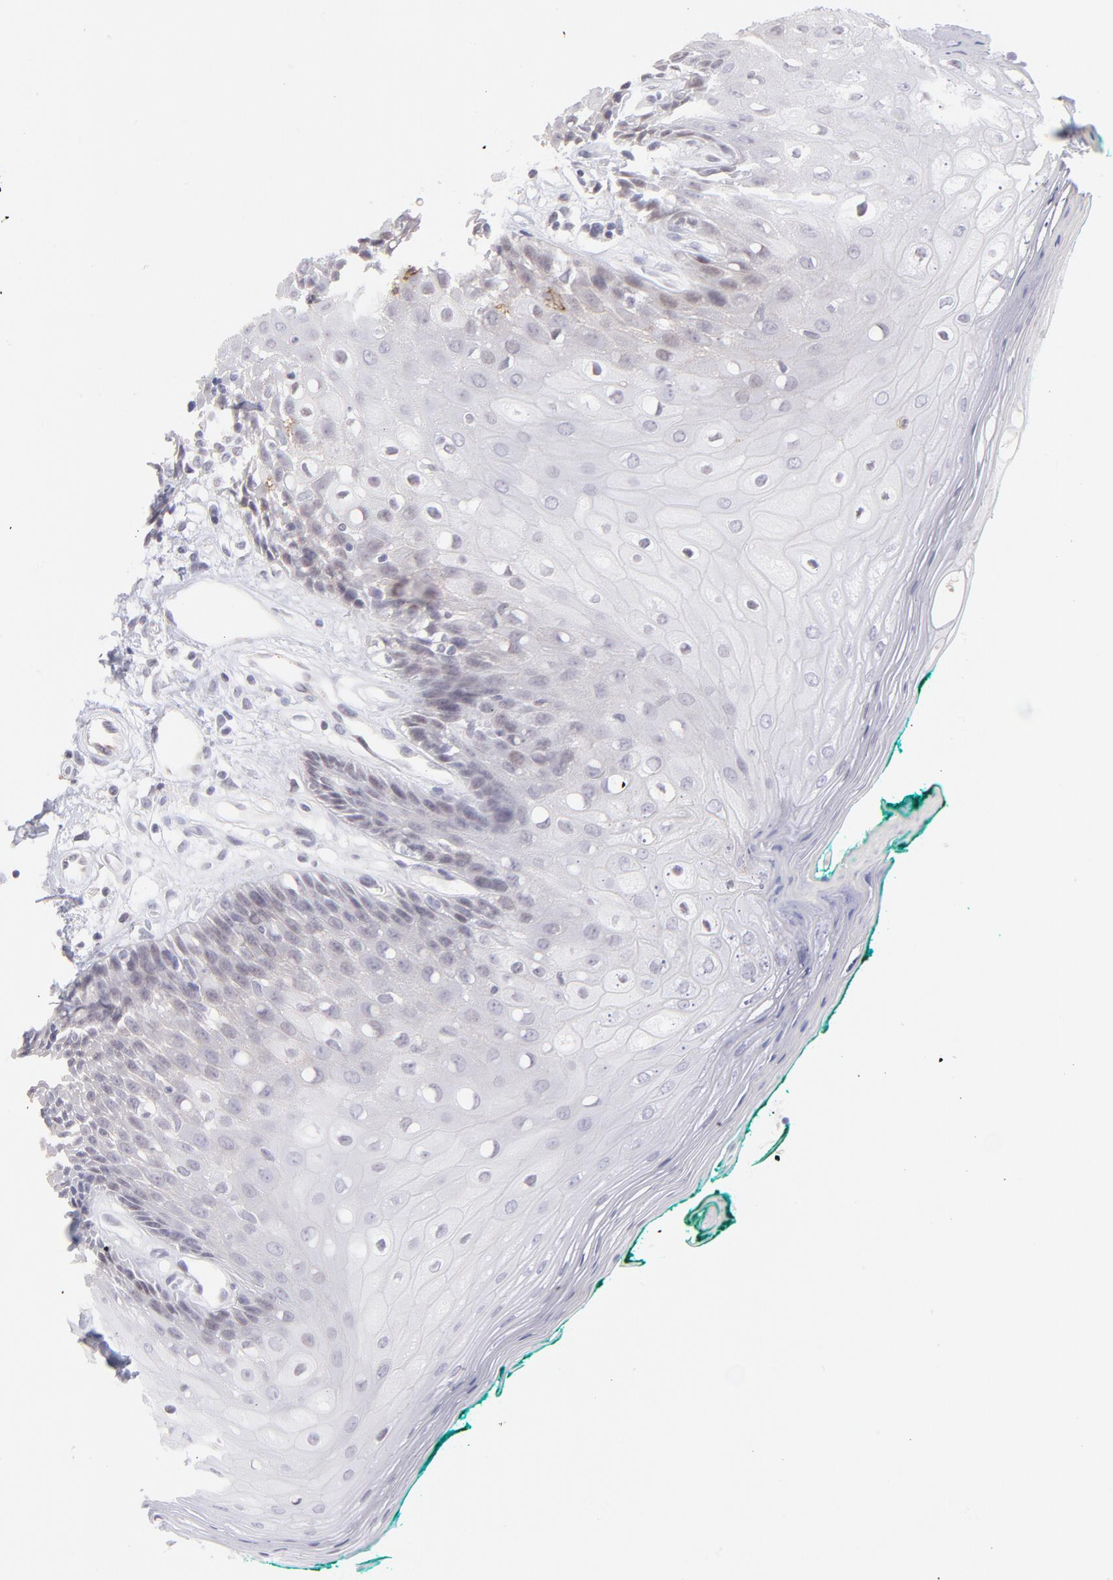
{"staining": {"intensity": "negative", "quantity": "none", "location": "none"}, "tissue": "oral mucosa", "cell_type": "Squamous epithelial cells", "image_type": "normal", "snomed": [{"axis": "morphology", "description": "Normal tissue, NOS"}, {"axis": "morphology", "description": "Squamous cell carcinoma, NOS"}, {"axis": "topography", "description": "Skeletal muscle"}, {"axis": "topography", "description": "Oral tissue"}, {"axis": "topography", "description": "Head-Neck"}], "caption": "The immunohistochemistry image has no significant positivity in squamous epithelial cells of oral mucosa. (DAB (3,3'-diaminobenzidine) immunohistochemistry (IHC) visualized using brightfield microscopy, high magnification).", "gene": "LTB4R", "patient": {"sex": "female", "age": 84}}